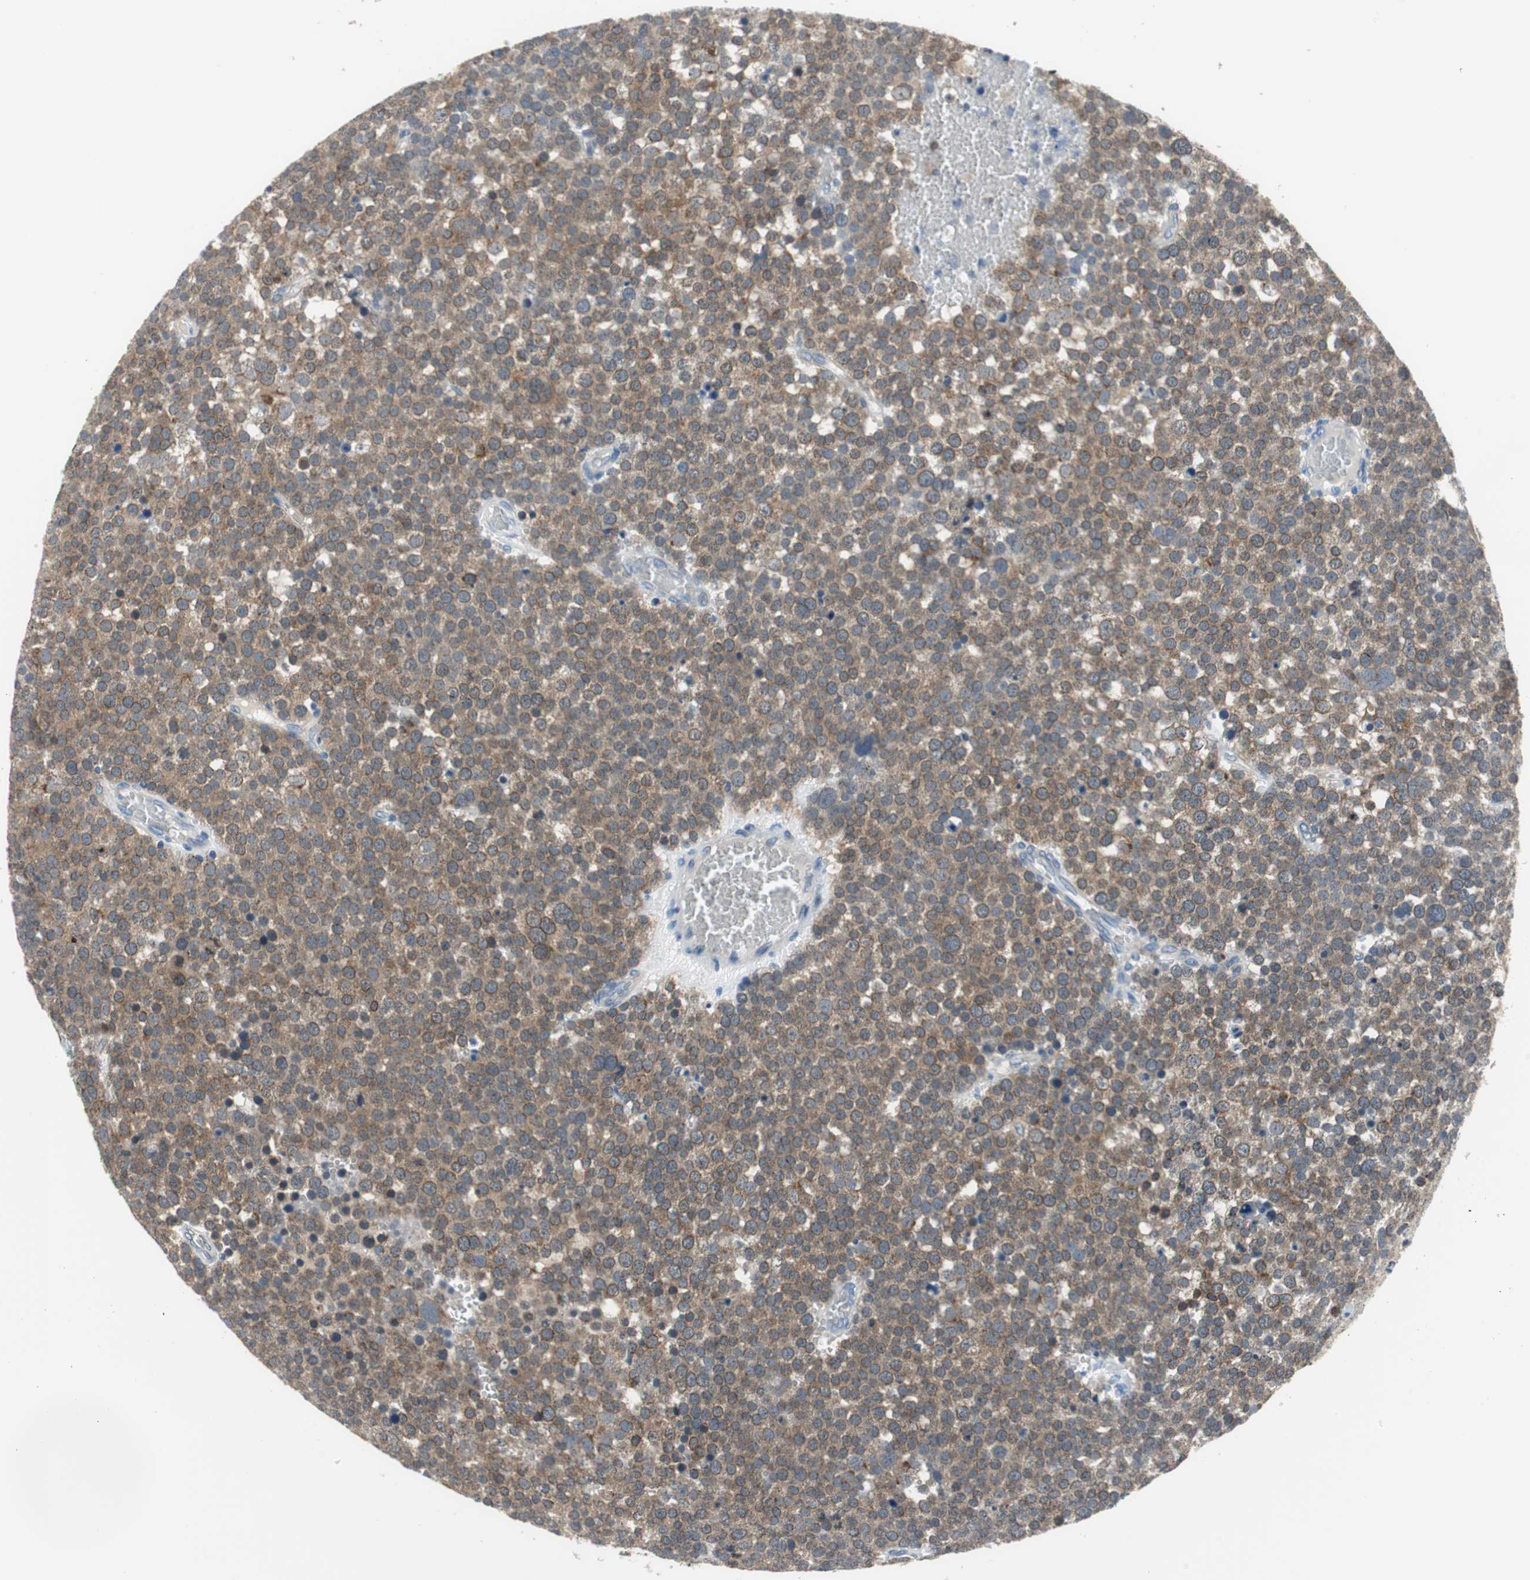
{"staining": {"intensity": "moderate", "quantity": ">75%", "location": "cytoplasmic/membranous"}, "tissue": "testis cancer", "cell_type": "Tumor cells", "image_type": "cancer", "snomed": [{"axis": "morphology", "description": "Seminoma, NOS"}, {"axis": "topography", "description": "Testis"}], "caption": "An IHC histopathology image of neoplastic tissue is shown. Protein staining in brown highlights moderate cytoplasmic/membranous positivity in seminoma (testis) within tumor cells.", "gene": "PLAA", "patient": {"sex": "male", "age": 71}}